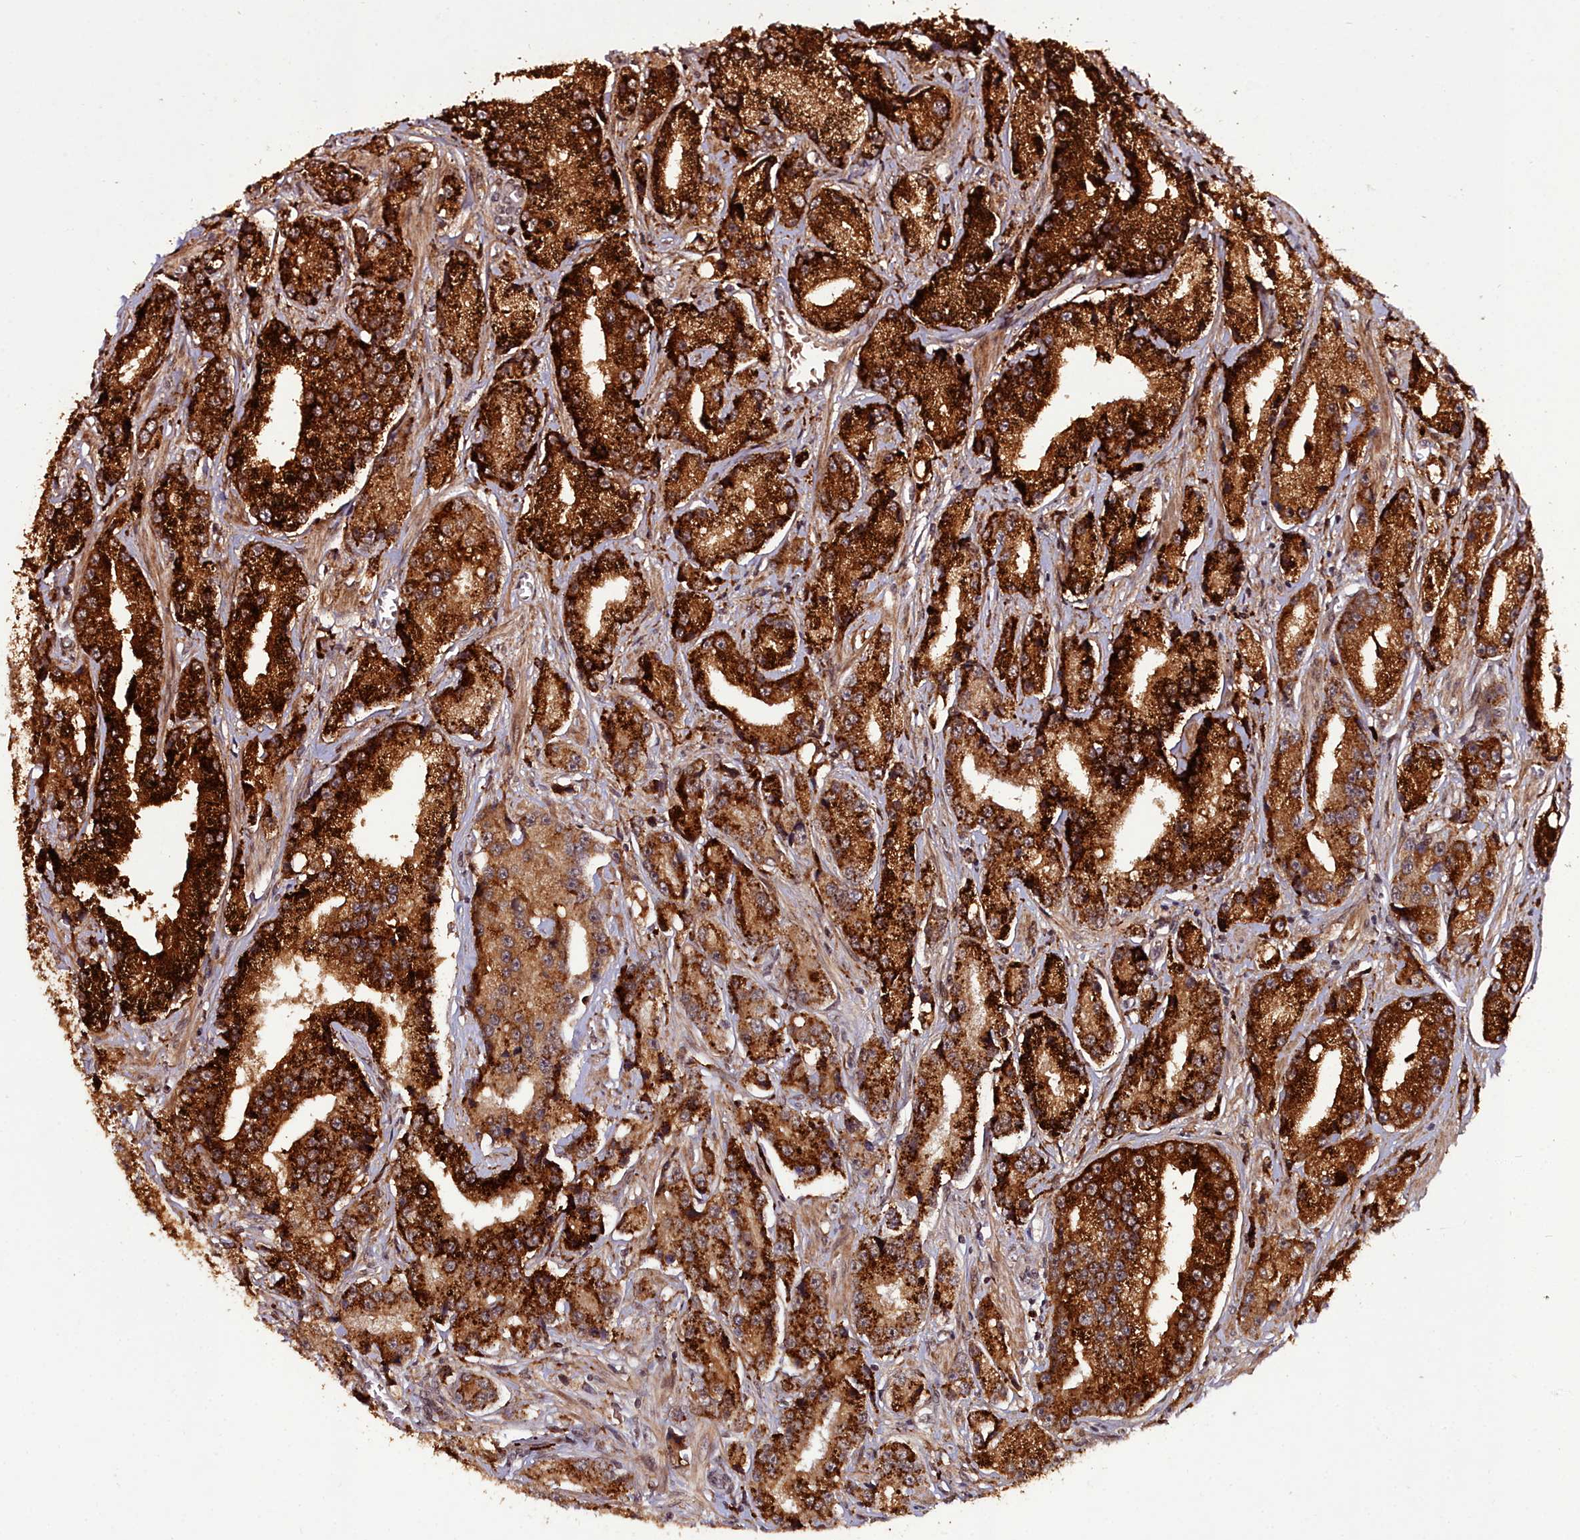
{"staining": {"intensity": "strong", "quantity": ">75%", "location": "cytoplasmic/membranous"}, "tissue": "prostate cancer", "cell_type": "Tumor cells", "image_type": "cancer", "snomed": [{"axis": "morphology", "description": "Adenocarcinoma, High grade"}, {"axis": "topography", "description": "Prostate"}], "caption": "DAB (3,3'-diaminobenzidine) immunohistochemical staining of adenocarcinoma (high-grade) (prostate) exhibits strong cytoplasmic/membranous protein expression in about >75% of tumor cells.", "gene": "CXXC1", "patient": {"sex": "male", "age": 74}}